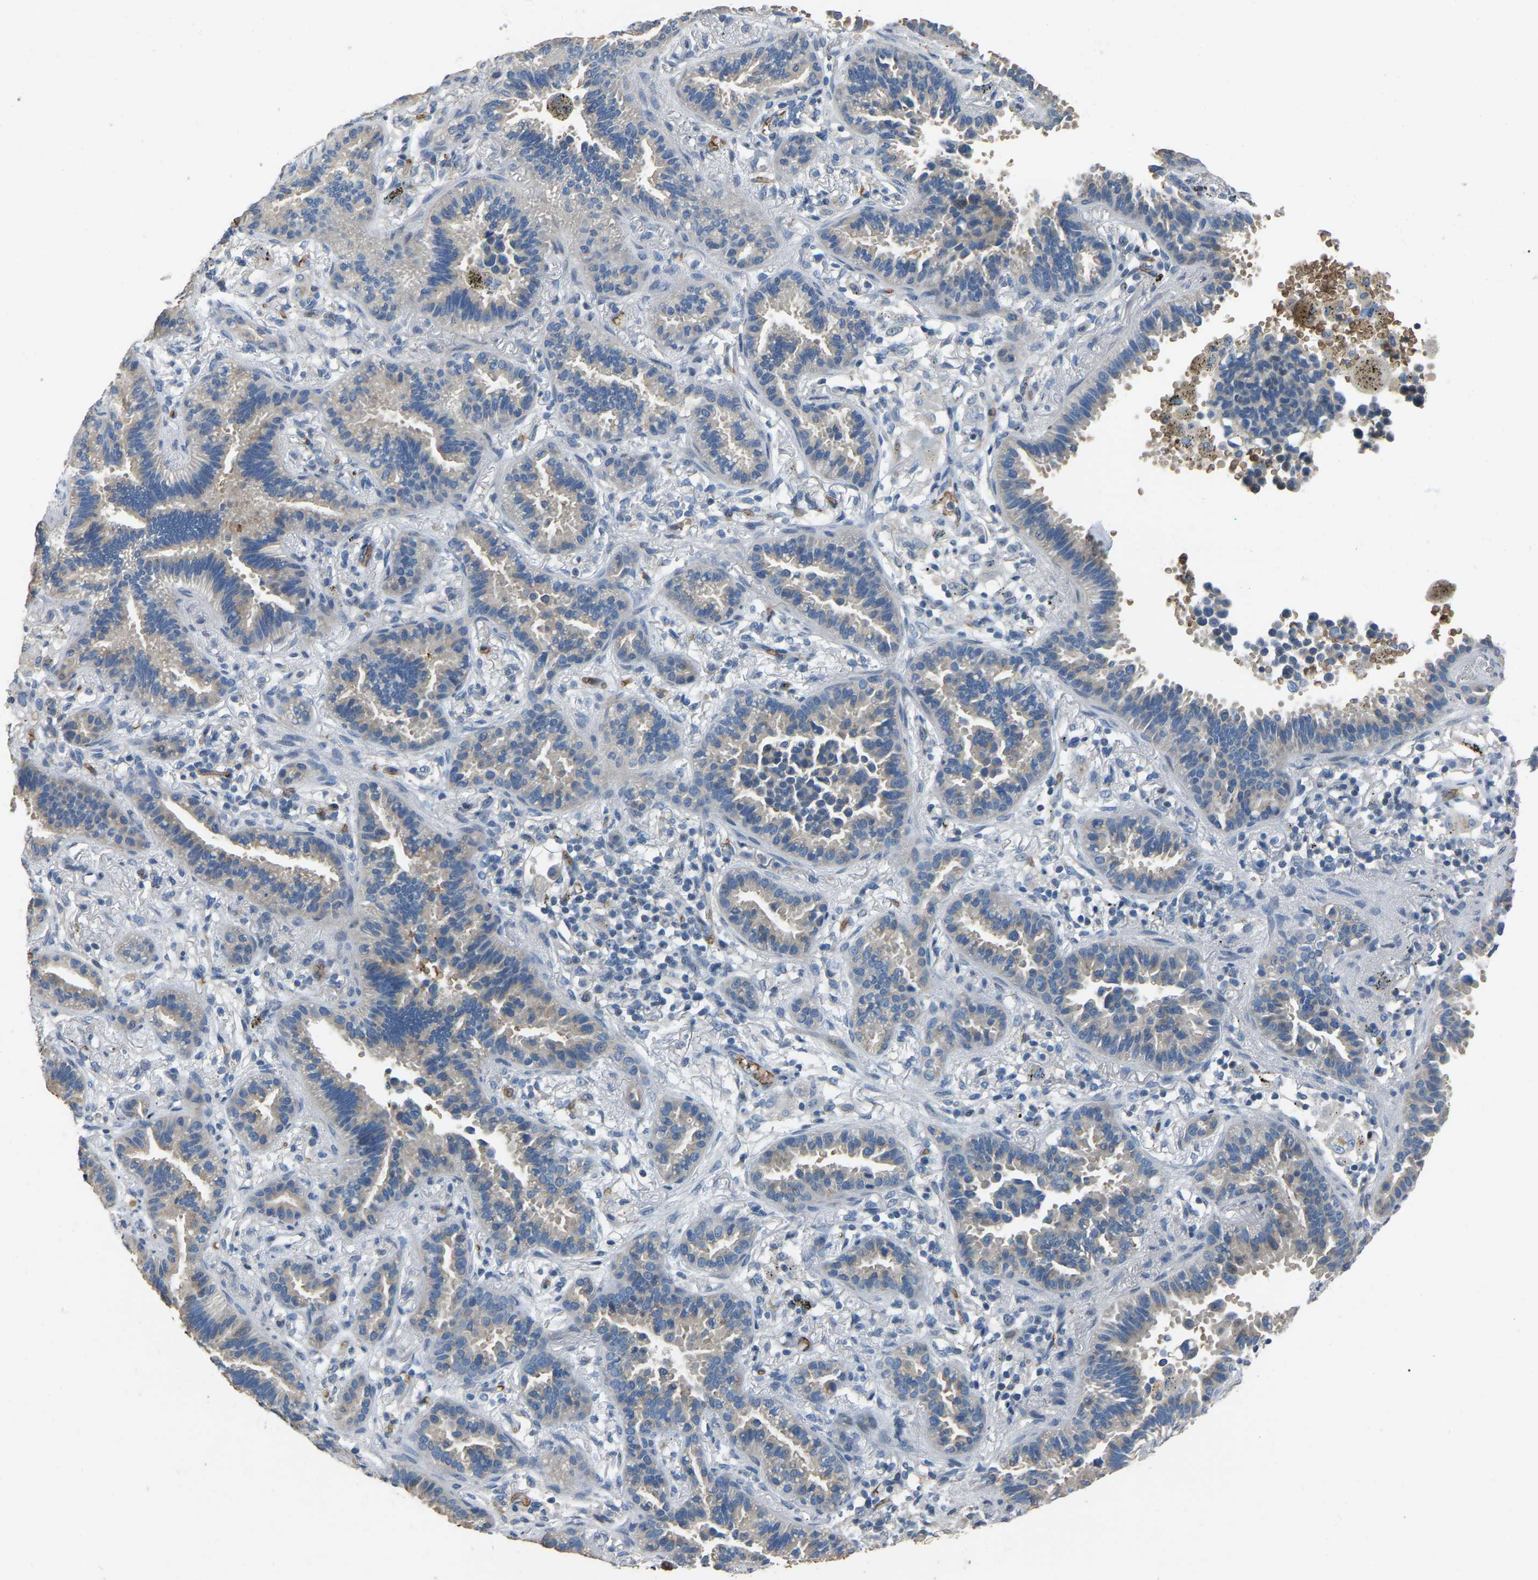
{"staining": {"intensity": "weak", "quantity": "<25%", "location": "cytoplasmic/membranous"}, "tissue": "lung cancer", "cell_type": "Tumor cells", "image_type": "cancer", "snomed": [{"axis": "morphology", "description": "Normal tissue, NOS"}, {"axis": "morphology", "description": "Adenocarcinoma, NOS"}, {"axis": "topography", "description": "Lung"}], "caption": "This is an immunohistochemistry histopathology image of lung adenocarcinoma. There is no expression in tumor cells.", "gene": "CFAP298", "patient": {"sex": "male", "age": 59}}